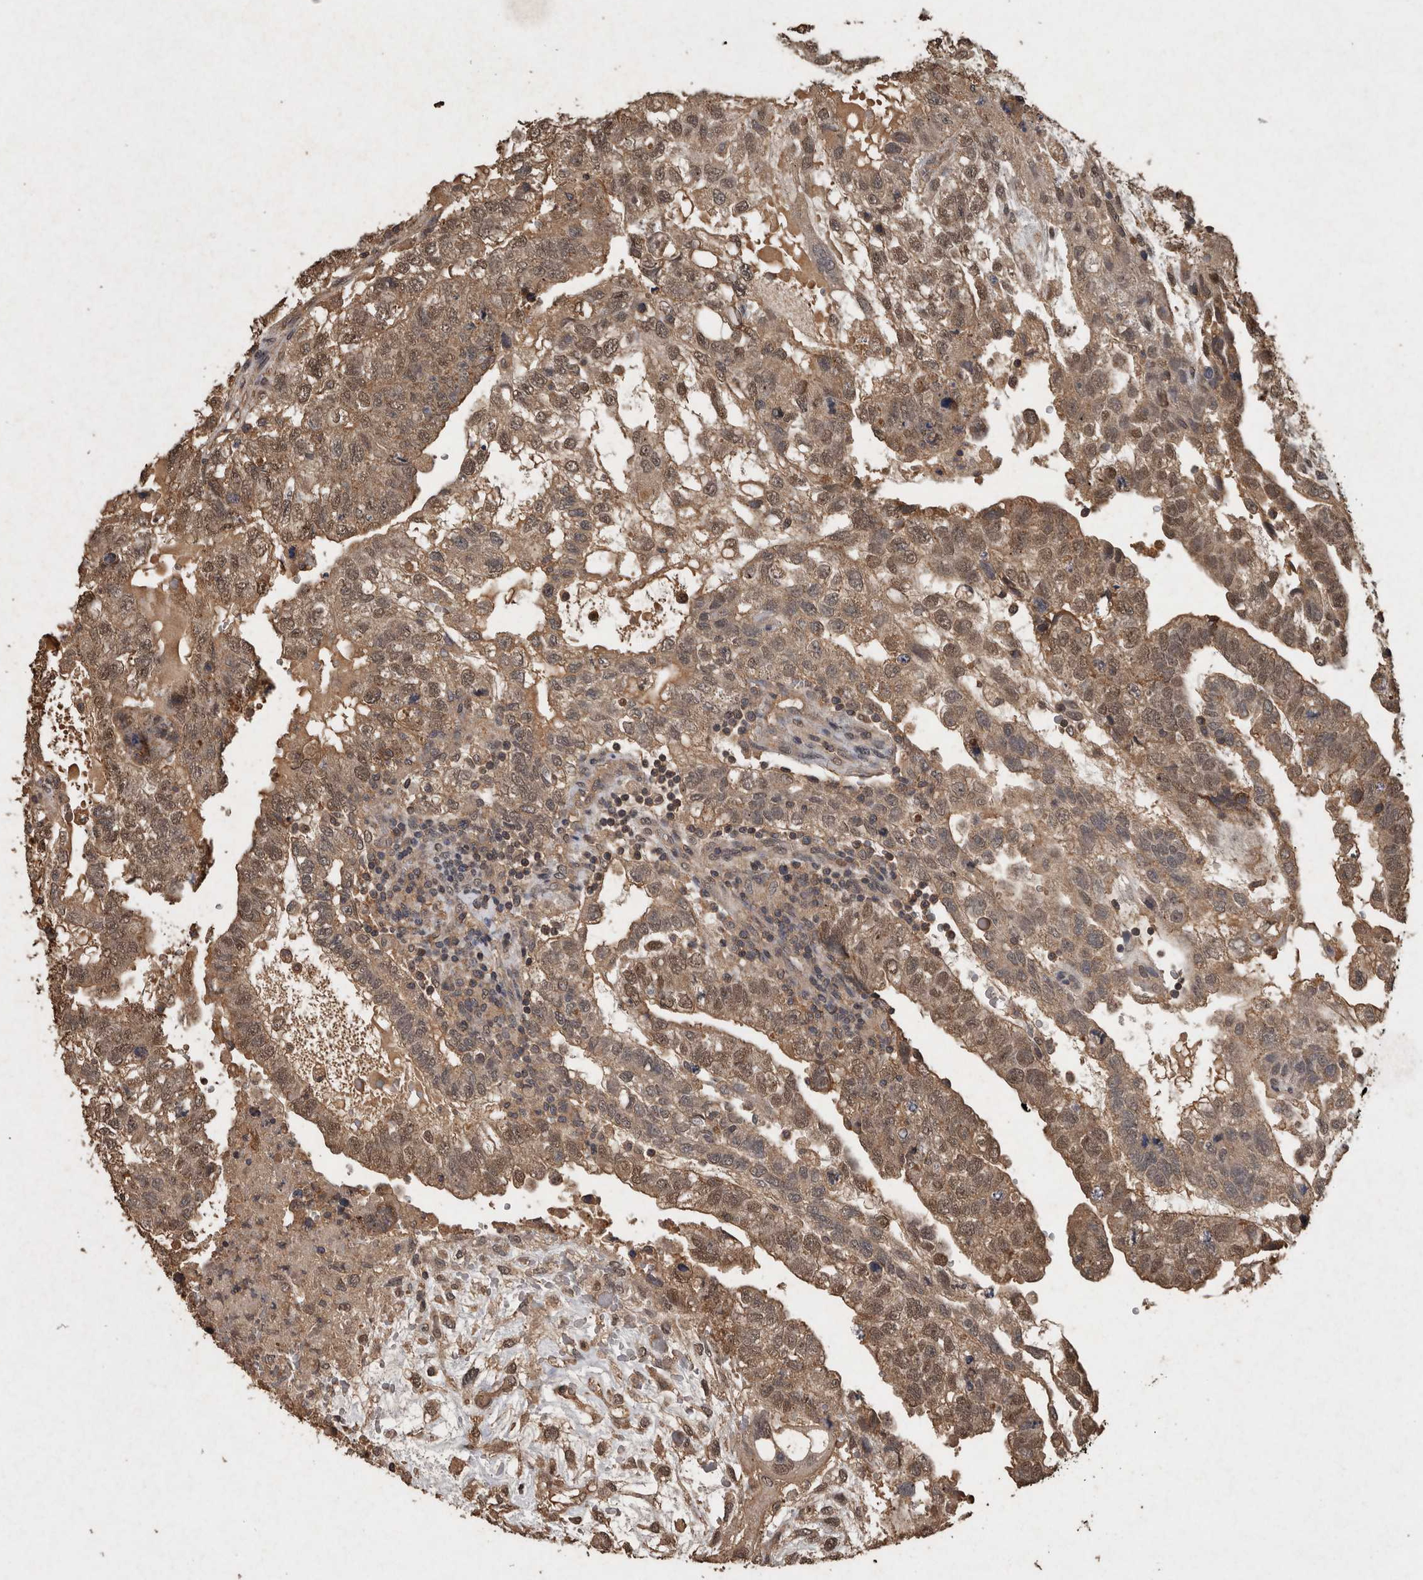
{"staining": {"intensity": "moderate", "quantity": ">75%", "location": "cytoplasmic/membranous,nuclear"}, "tissue": "testis cancer", "cell_type": "Tumor cells", "image_type": "cancer", "snomed": [{"axis": "morphology", "description": "Carcinoma, Embryonal, NOS"}, {"axis": "topography", "description": "Testis"}], "caption": "Protein analysis of testis cancer tissue displays moderate cytoplasmic/membranous and nuclear expression in approximately >75% of tumor cells.", "gene": "FGFRL1", "patient": {"sex": "male", "age": 36}}